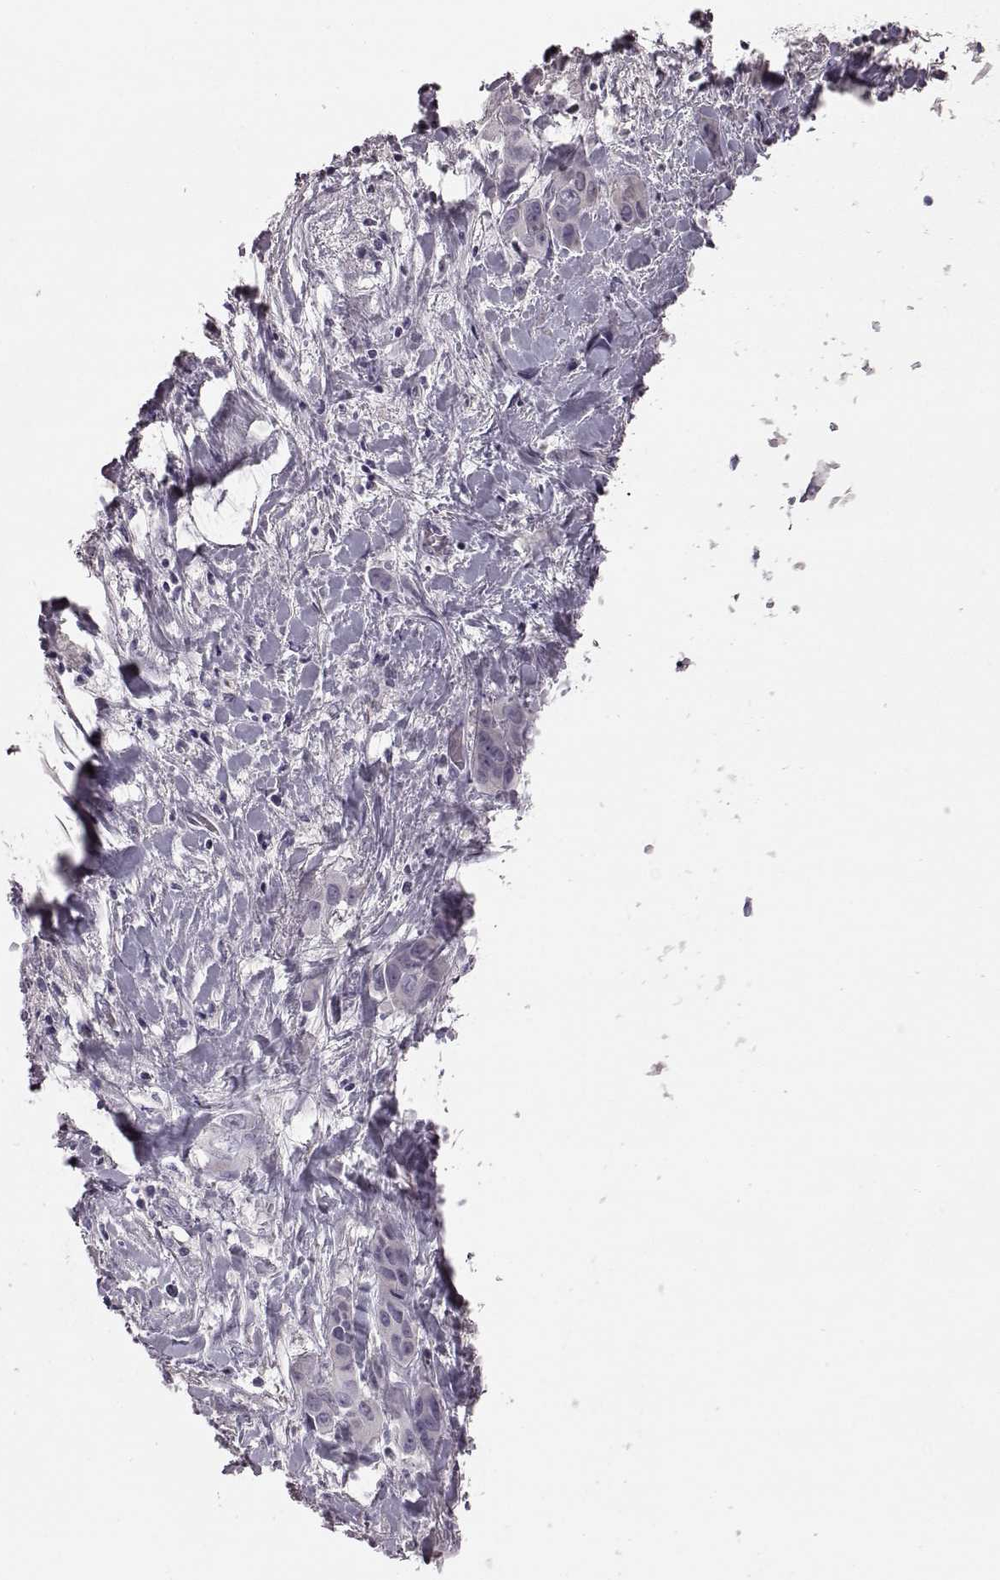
{"staining": {"intensity": "negative", "quantity": "none", "location": "none"}, "tissue": "liver cancer", "cell_type": "Tumor cells", "image_type": "cancer", "snomed": [{"axis": "morphology", "description": "Cholangiocarcinoma"}, {"axis": "topography", "description": "Liver"}], "caption": "Immunohistochemical staining of human cholangiocarcinoma (liver) demonstrates no significant positivity in tumor cells.", "gene": "KRT85", "patient": {"sex": "female", "age": 52}}